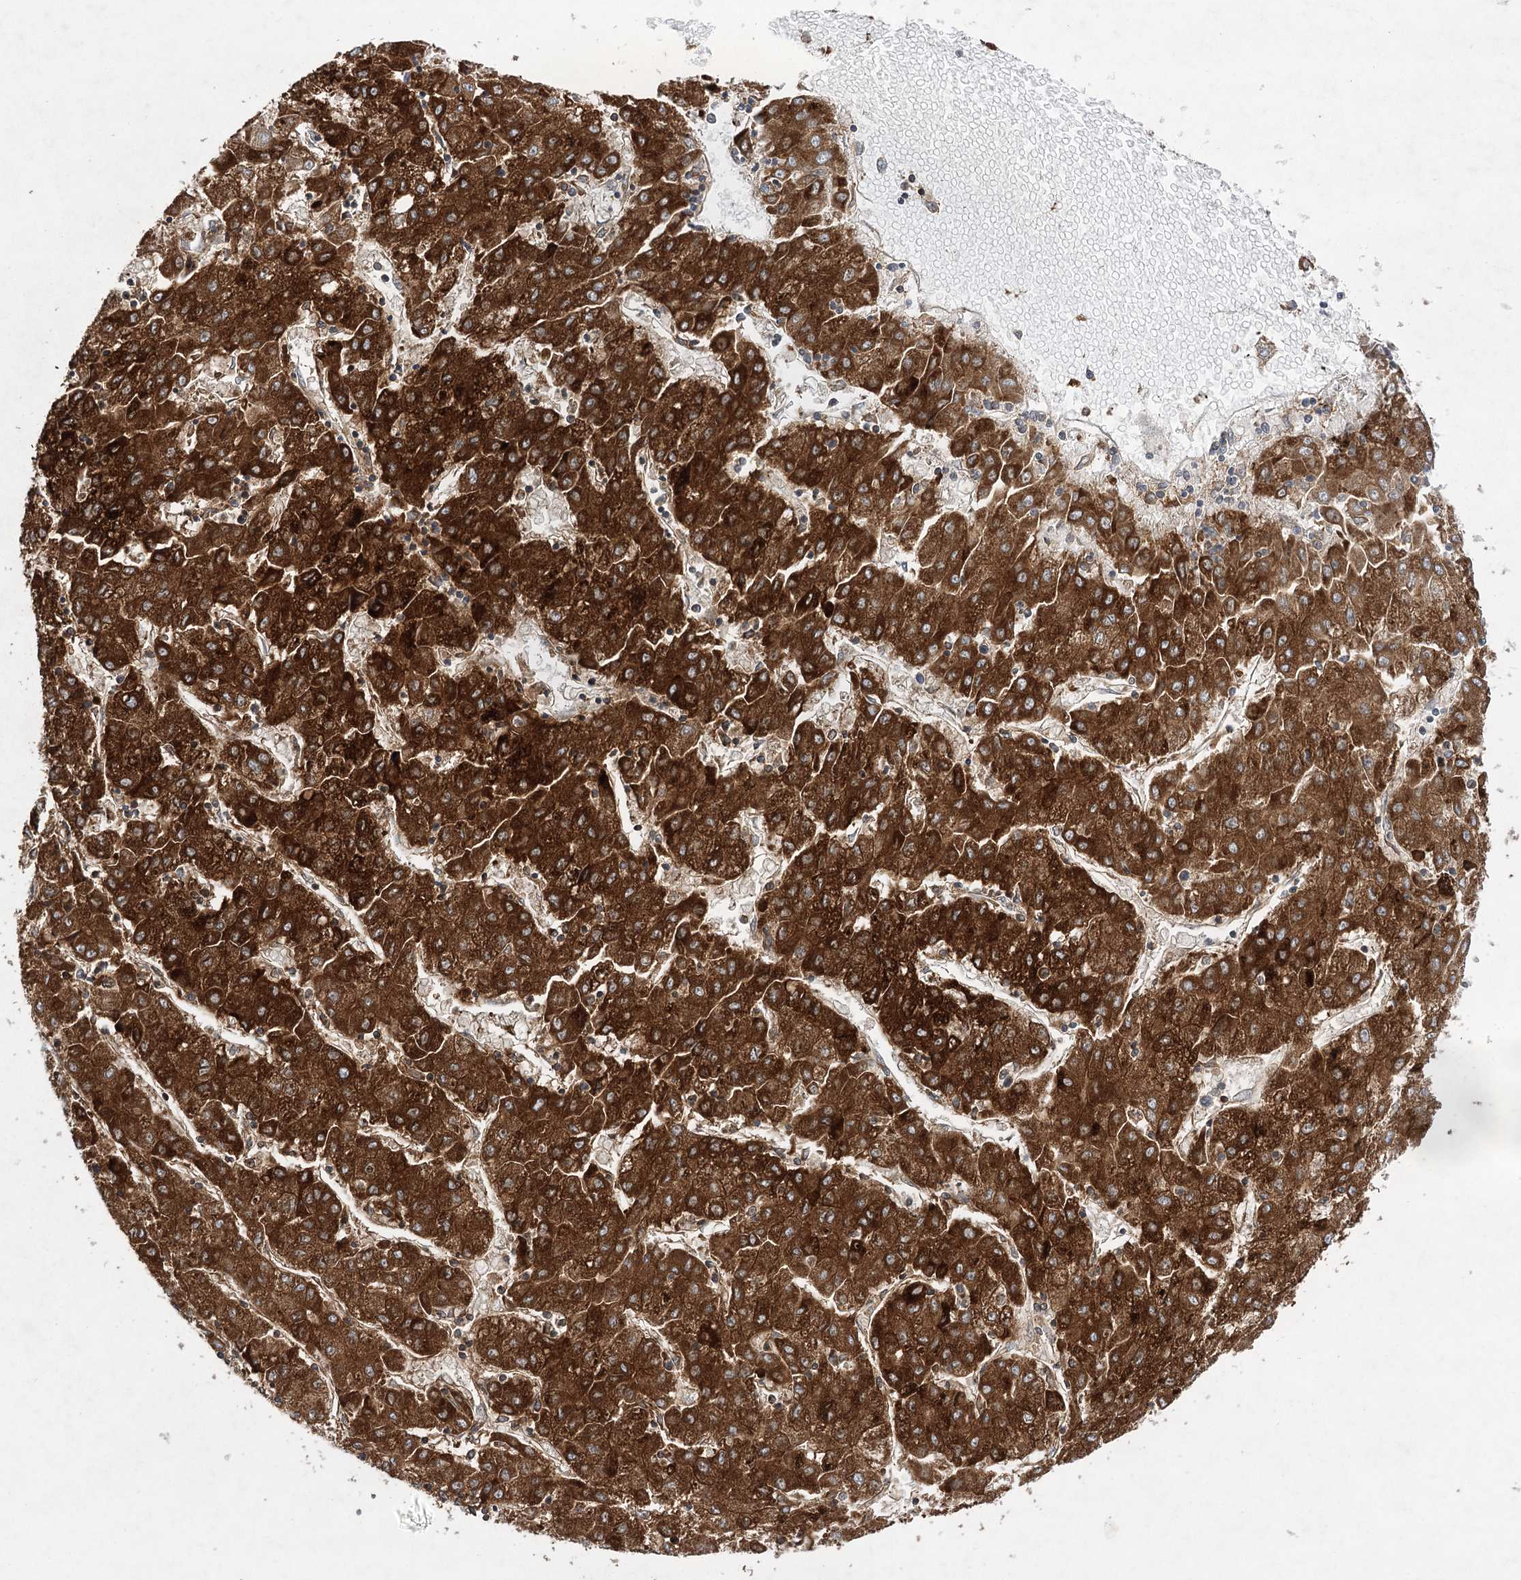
{"staining": {"intensity": "strong", "quantity": ">75%", "location": "cytoplasmic/membranous"}, "tissue": "liver cancer", "cell_type": "Tumor cells", "image_type": "cancer", "snomed": [{"axis": "morphology", "description": "Carcinoma, Hepatocellular, NOS"}, {"axis": "topography", "description": "Liver"}], "caption": "Tumor cells show high levels of strong cytoplasmic/membranous staining in approximately >75% of cells in human liver cancer.", "gene": "OBSL1", "patient": {"sex": "male", "age": 72}}